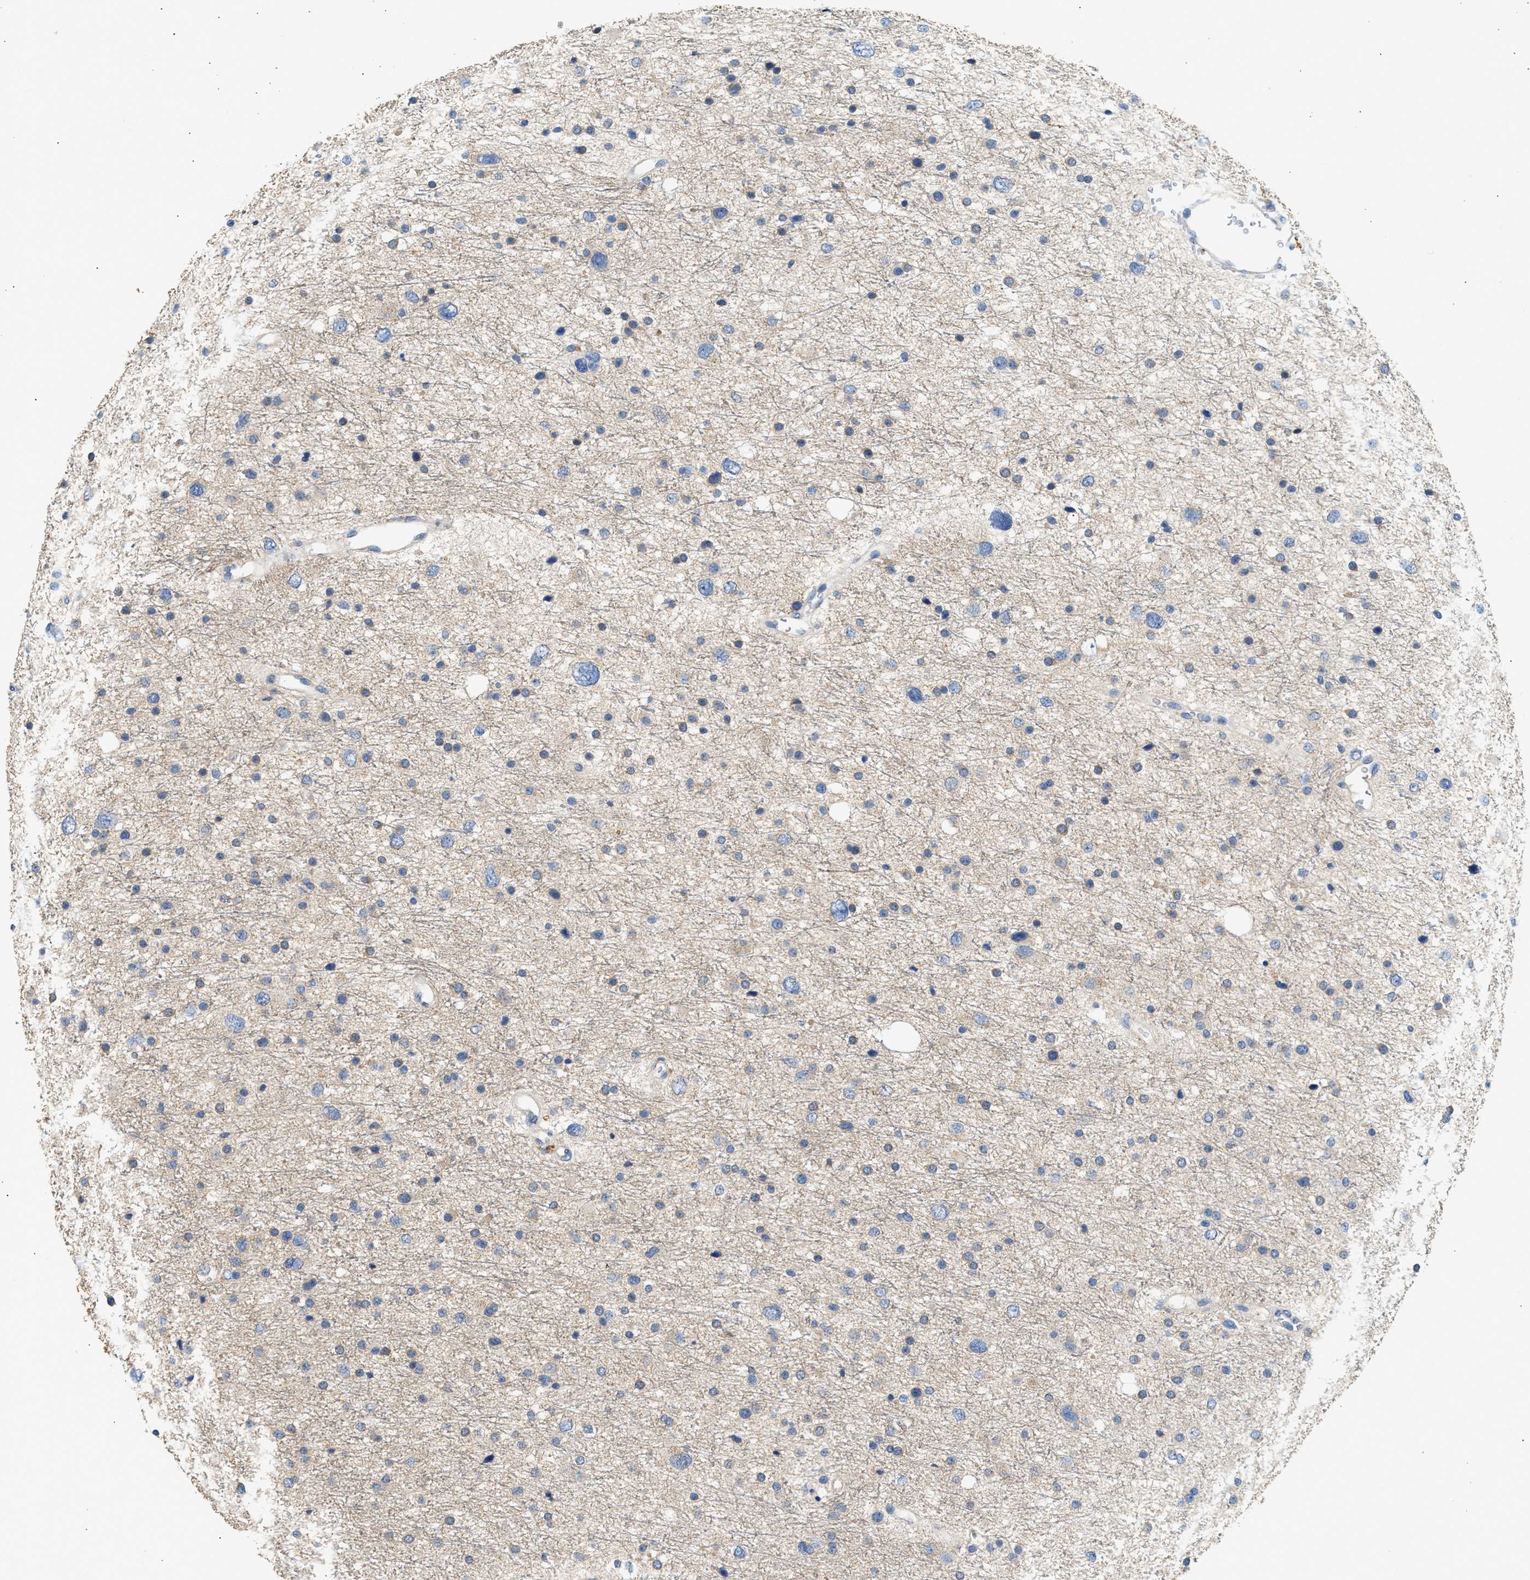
{"staining": {"intensity": "negative", "quantity": "none", "location": "none"}, "tissue": "glioma", "cell_type": "Tumor cells", "image_type": "cancer", "snomed": [{"axis": "morphology", "description": "Glioma, malignant, Low grade"}, {"axis": "topography", "description": "Brain"}], "caption": "Glioma was stained to show a protein in brown. There is no significant positivity in tumor cells.", "gene": "WDR31", "patient": {"sex": "female", "age": 37}}